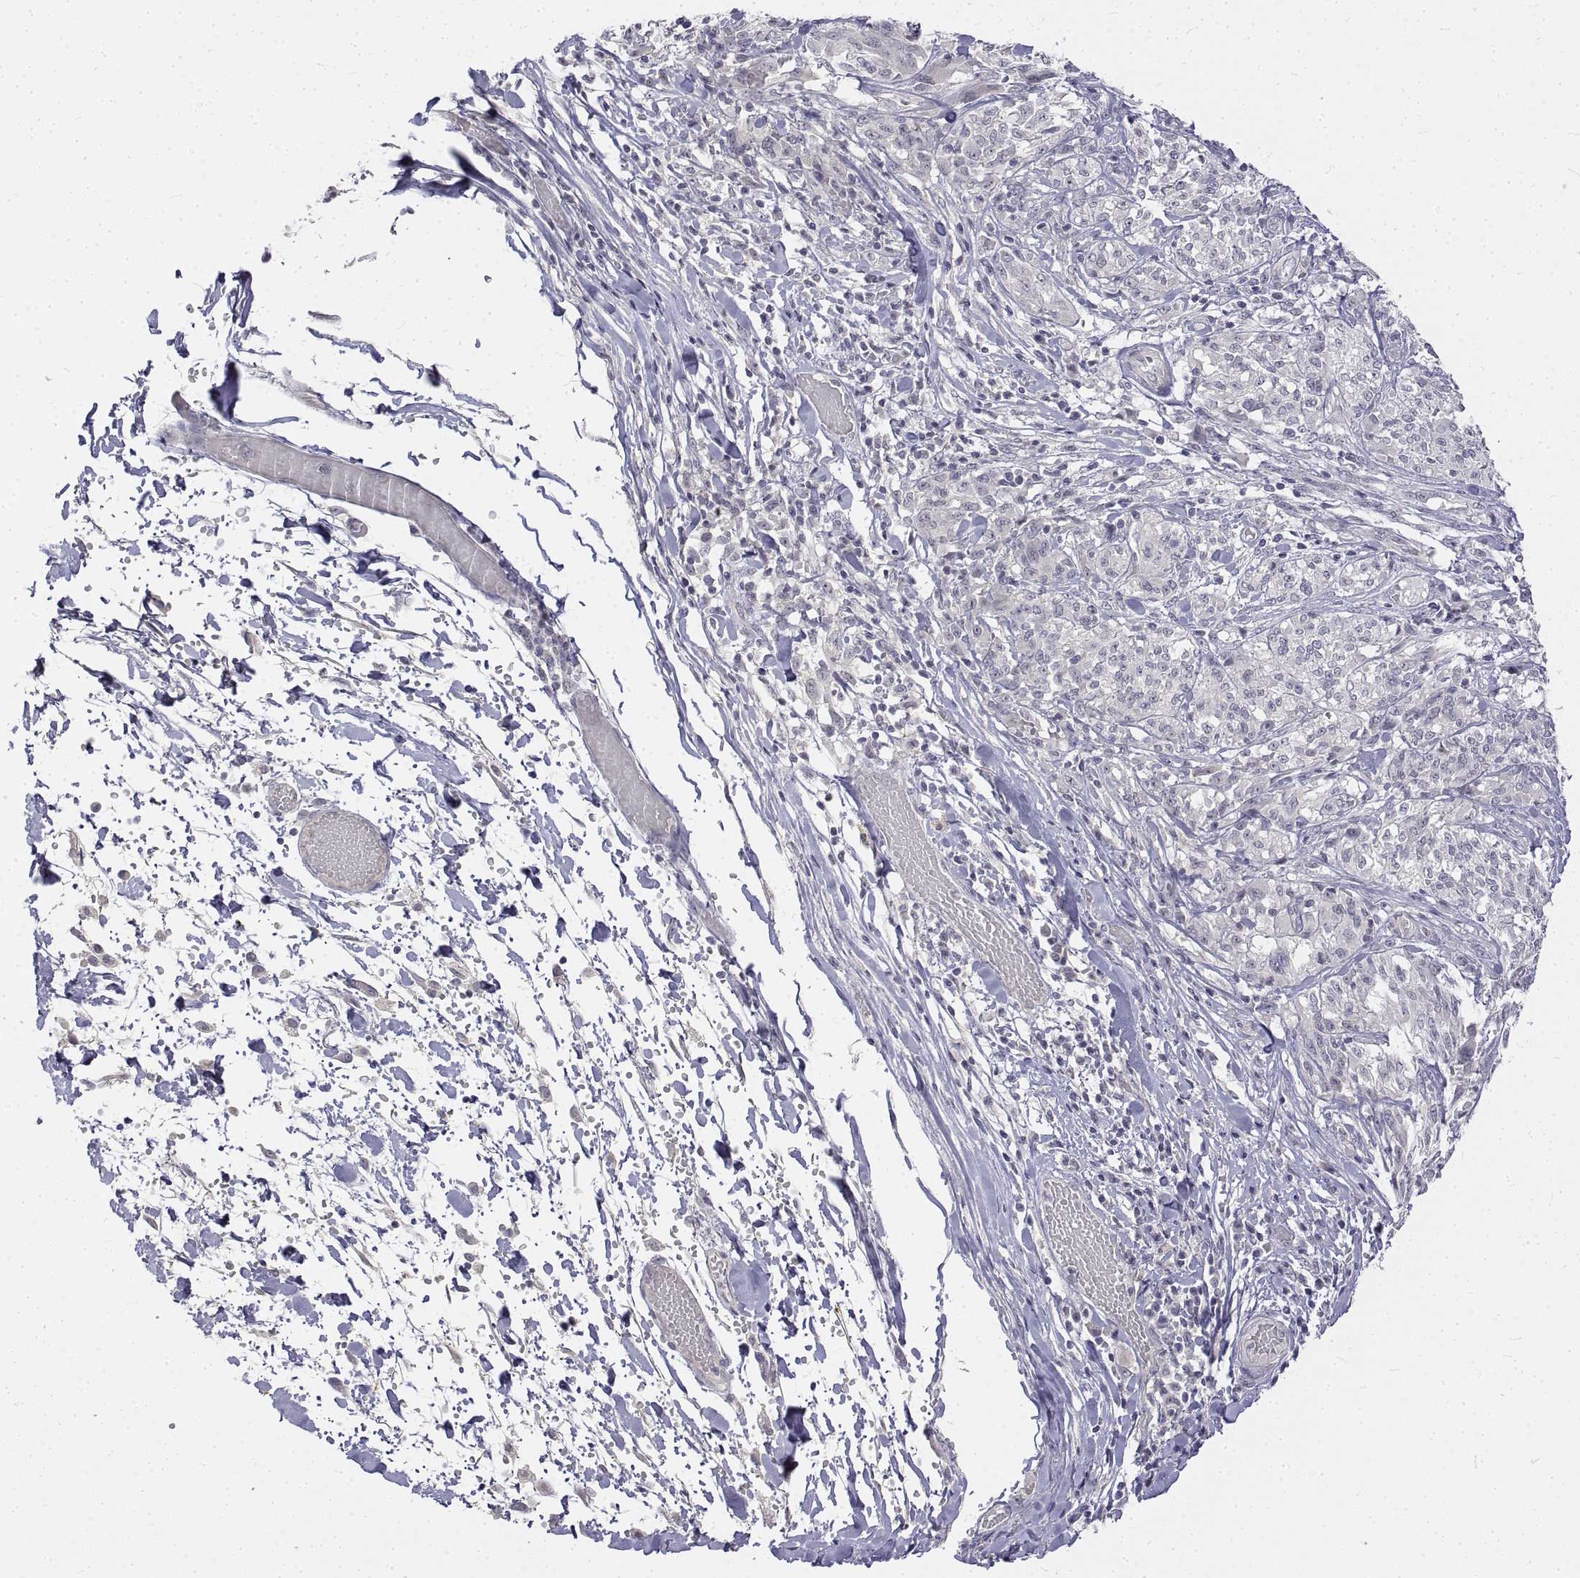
{"staining": {"intensity": "negative", "quantity": "none", "location": "none"}, "tissue": "melanoma", "cell_type": "Tumor cells", "image_type": "cancer", "snomed": [{"axis": "morphology", "description": "Malignant melanoma, NOS"}, {"axis": "topography", "description": "Skin"}], "caption": "This is a micrograph of IHC staining of melanoma, which shows no staining in tumor cells.", "gene": "ANO2", "patient": {"sex": "female", "age": 91}}